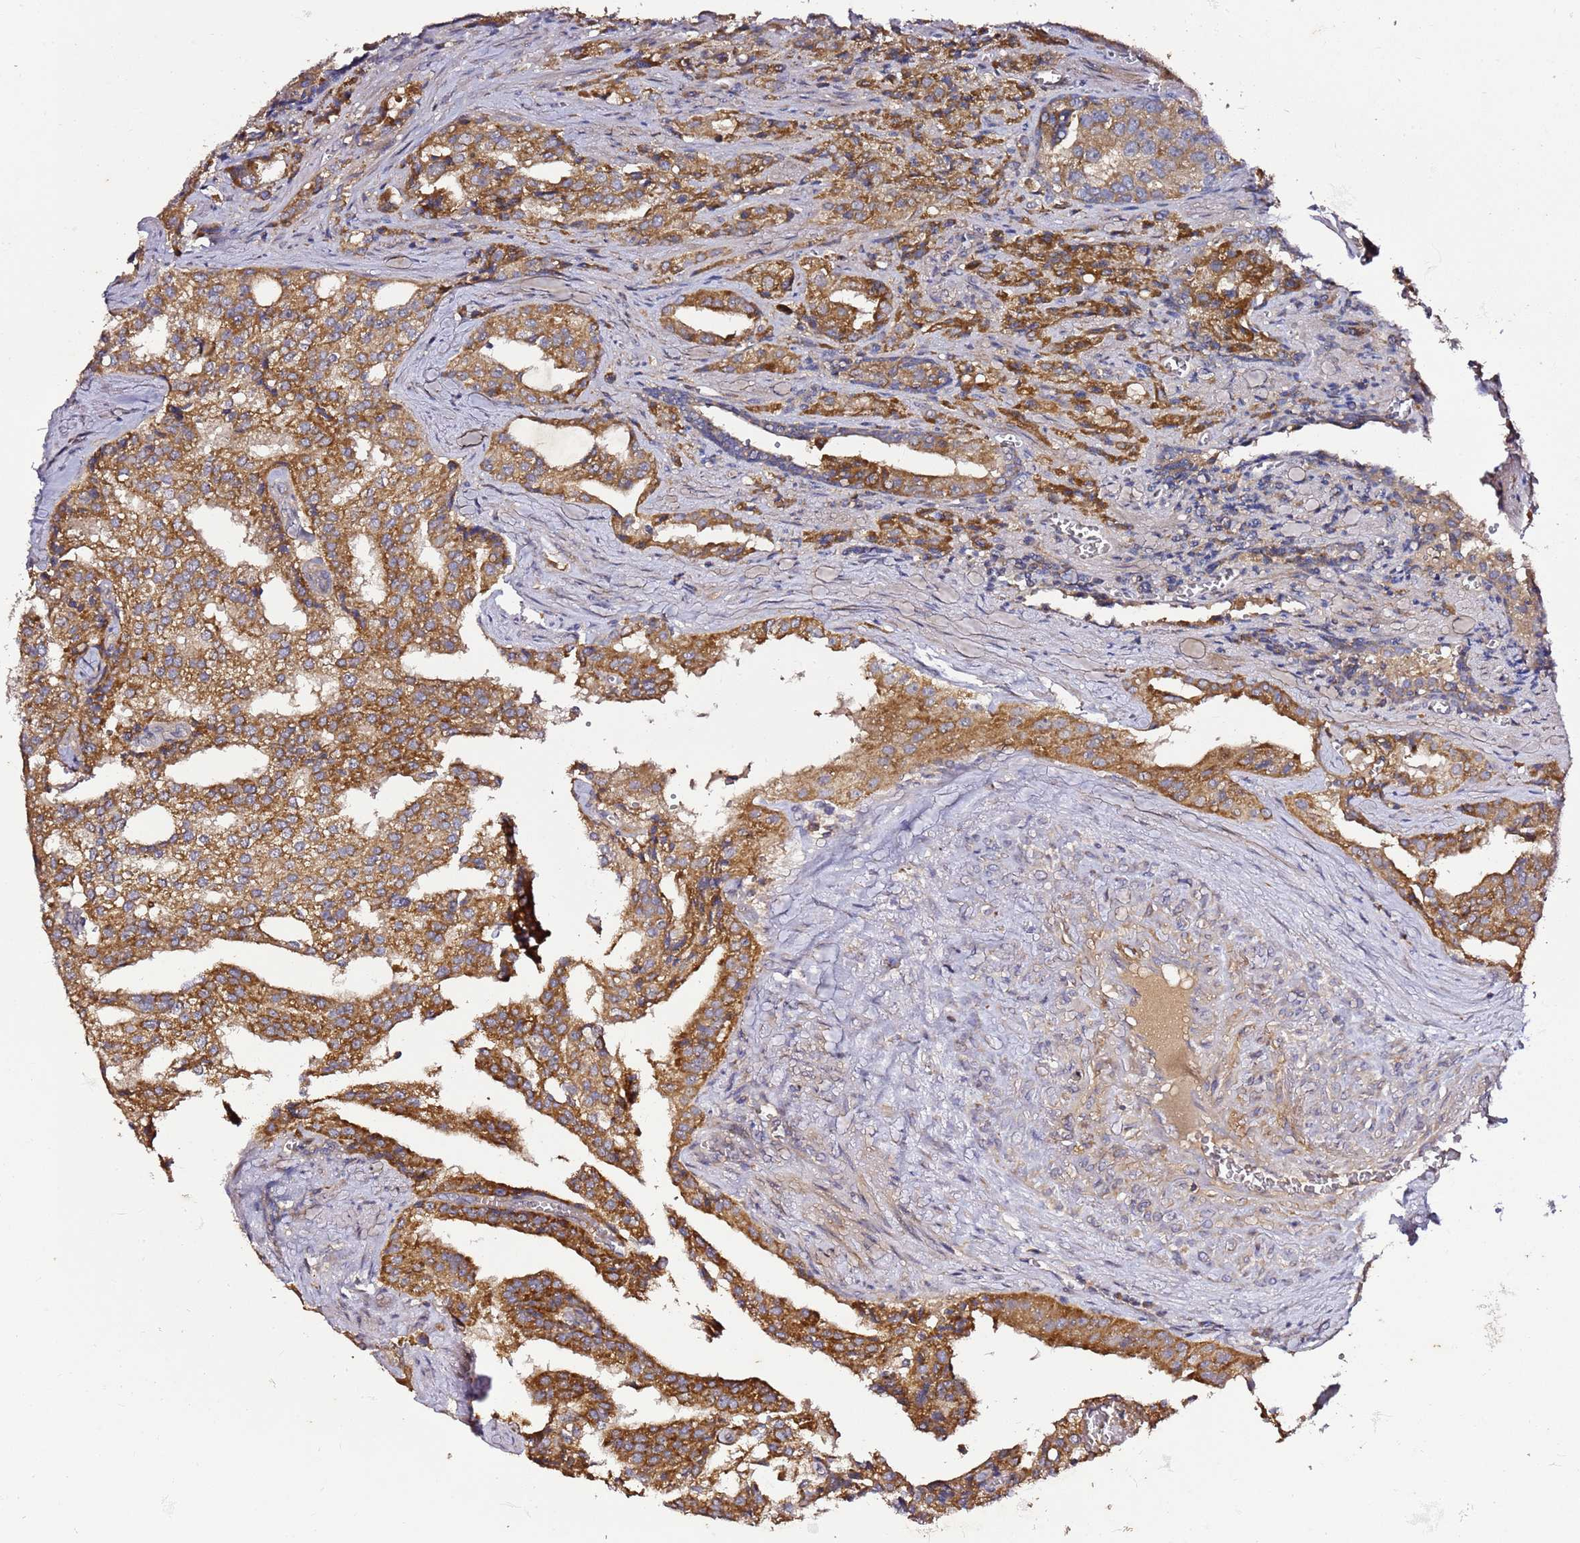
{"staining": {"intensity": "moderate", "quantity": ">75%", "location": "cytoplasmic/membranous"}, "tissue": "prostate cancer", "cell_type": "Tumor cells", "image_type": "cancer", "snomed": [{"axis": "morphology", "description": "Adenocarcinoma, High grade"}, {"axis": "topography", "description": "Prostate"}], "caption": "DAB (3,3'-diaminobenzidine) immunohistochemical staining of high-grade adenocarcinoma (prostate) shows moderate cytoplasmic/membranous protein expression in about >75% of tumor cells.", "gene": "KRTAP21-3", "patient": {"sex": "male", "age": 68}}